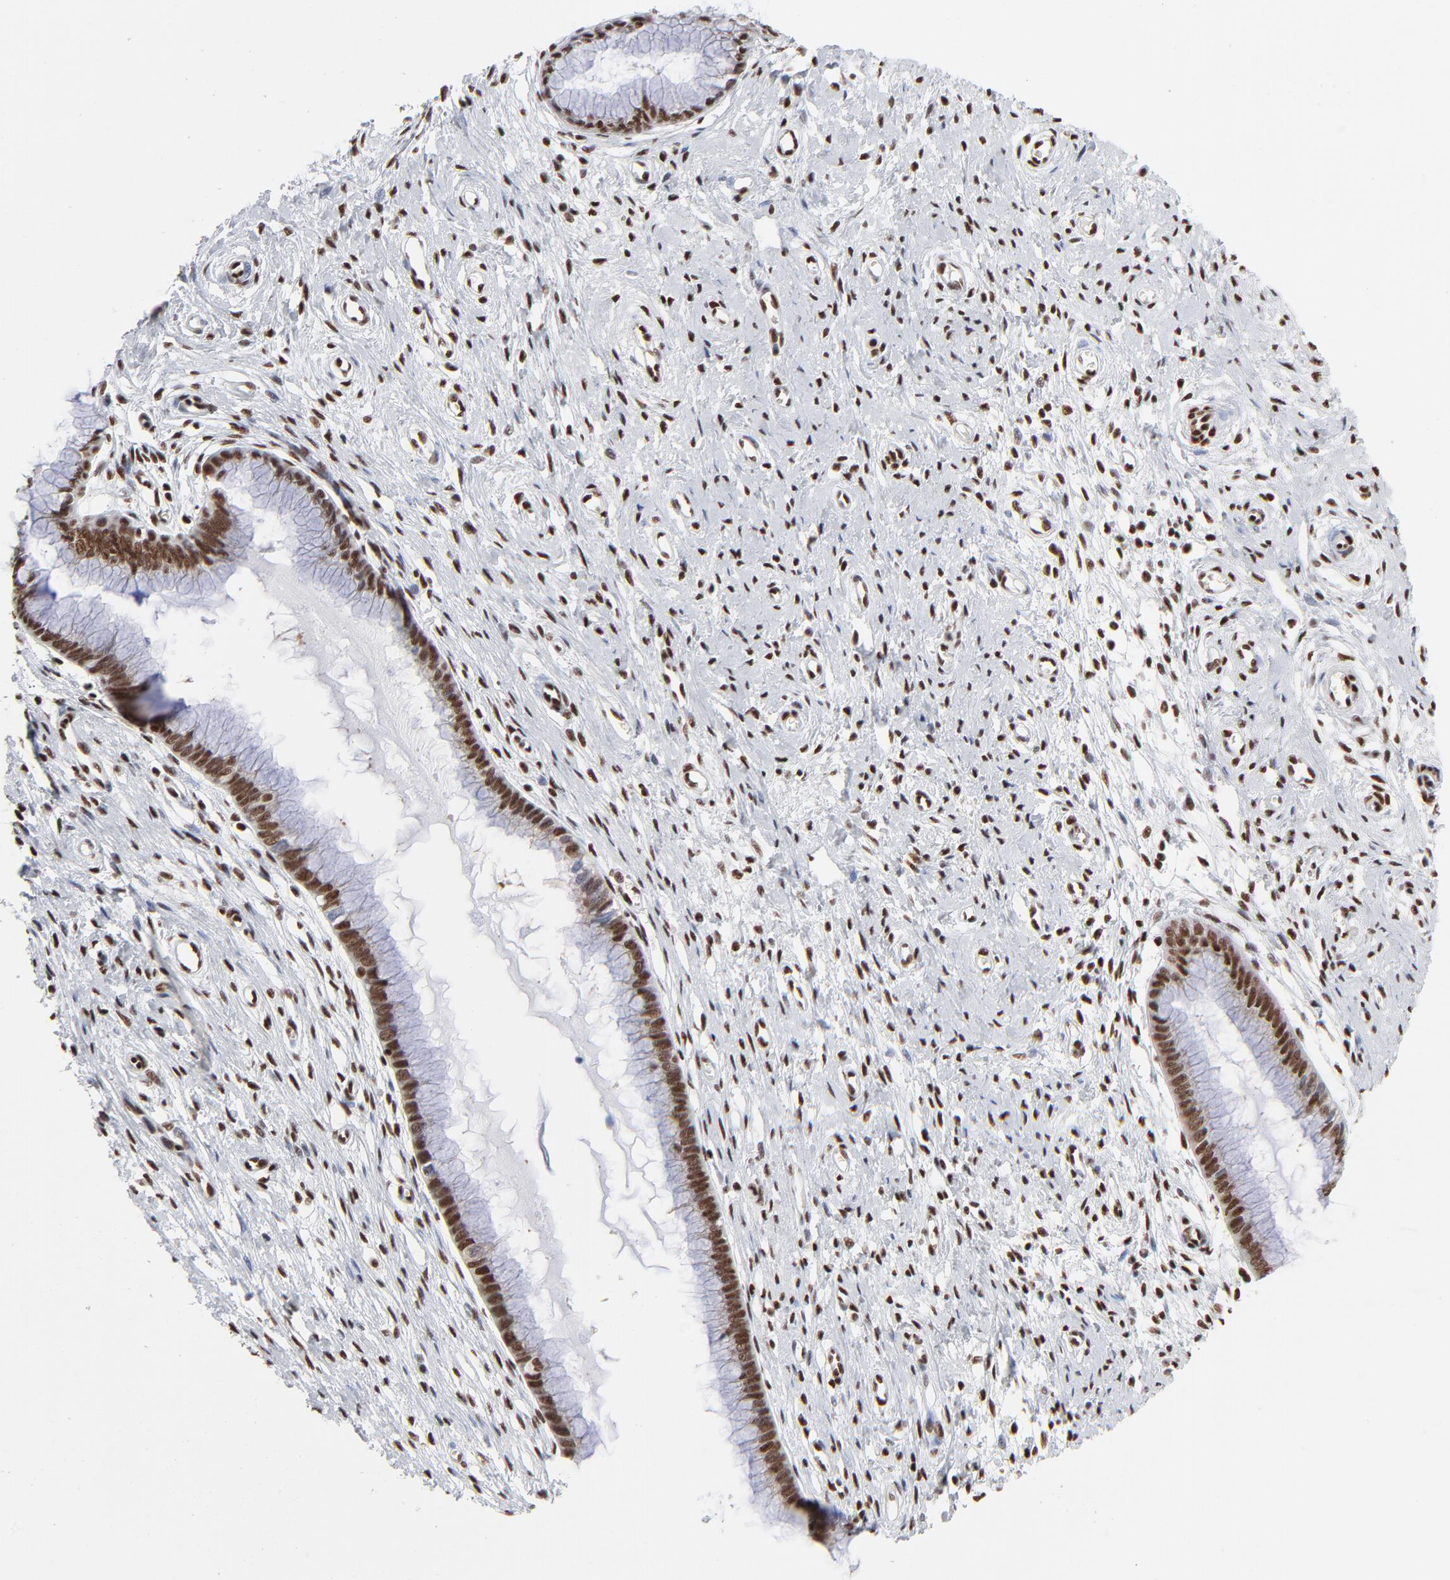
{"staining": {"intensity": "strong", "quantity": ">75%", "location": "nuclear"}, "tissue": "cervix", "cell_type": "Glandular cells", "image_type": "normal", "snomed": [{"axis": "morphology", "description": "Normal tissue, NOS"}, {"axis": "topography", "description": "Cervix"}], "caption": "Immunohistochemical staining of unremarkable human cervix exhibits high levels of strong nuclear positivity in approximately >75% of glandular cells. (DAB = brown stain, brightfield microscopy at high magnification).", "gene": "CREB1", "patient": {"sex": "female", "age": 55}}